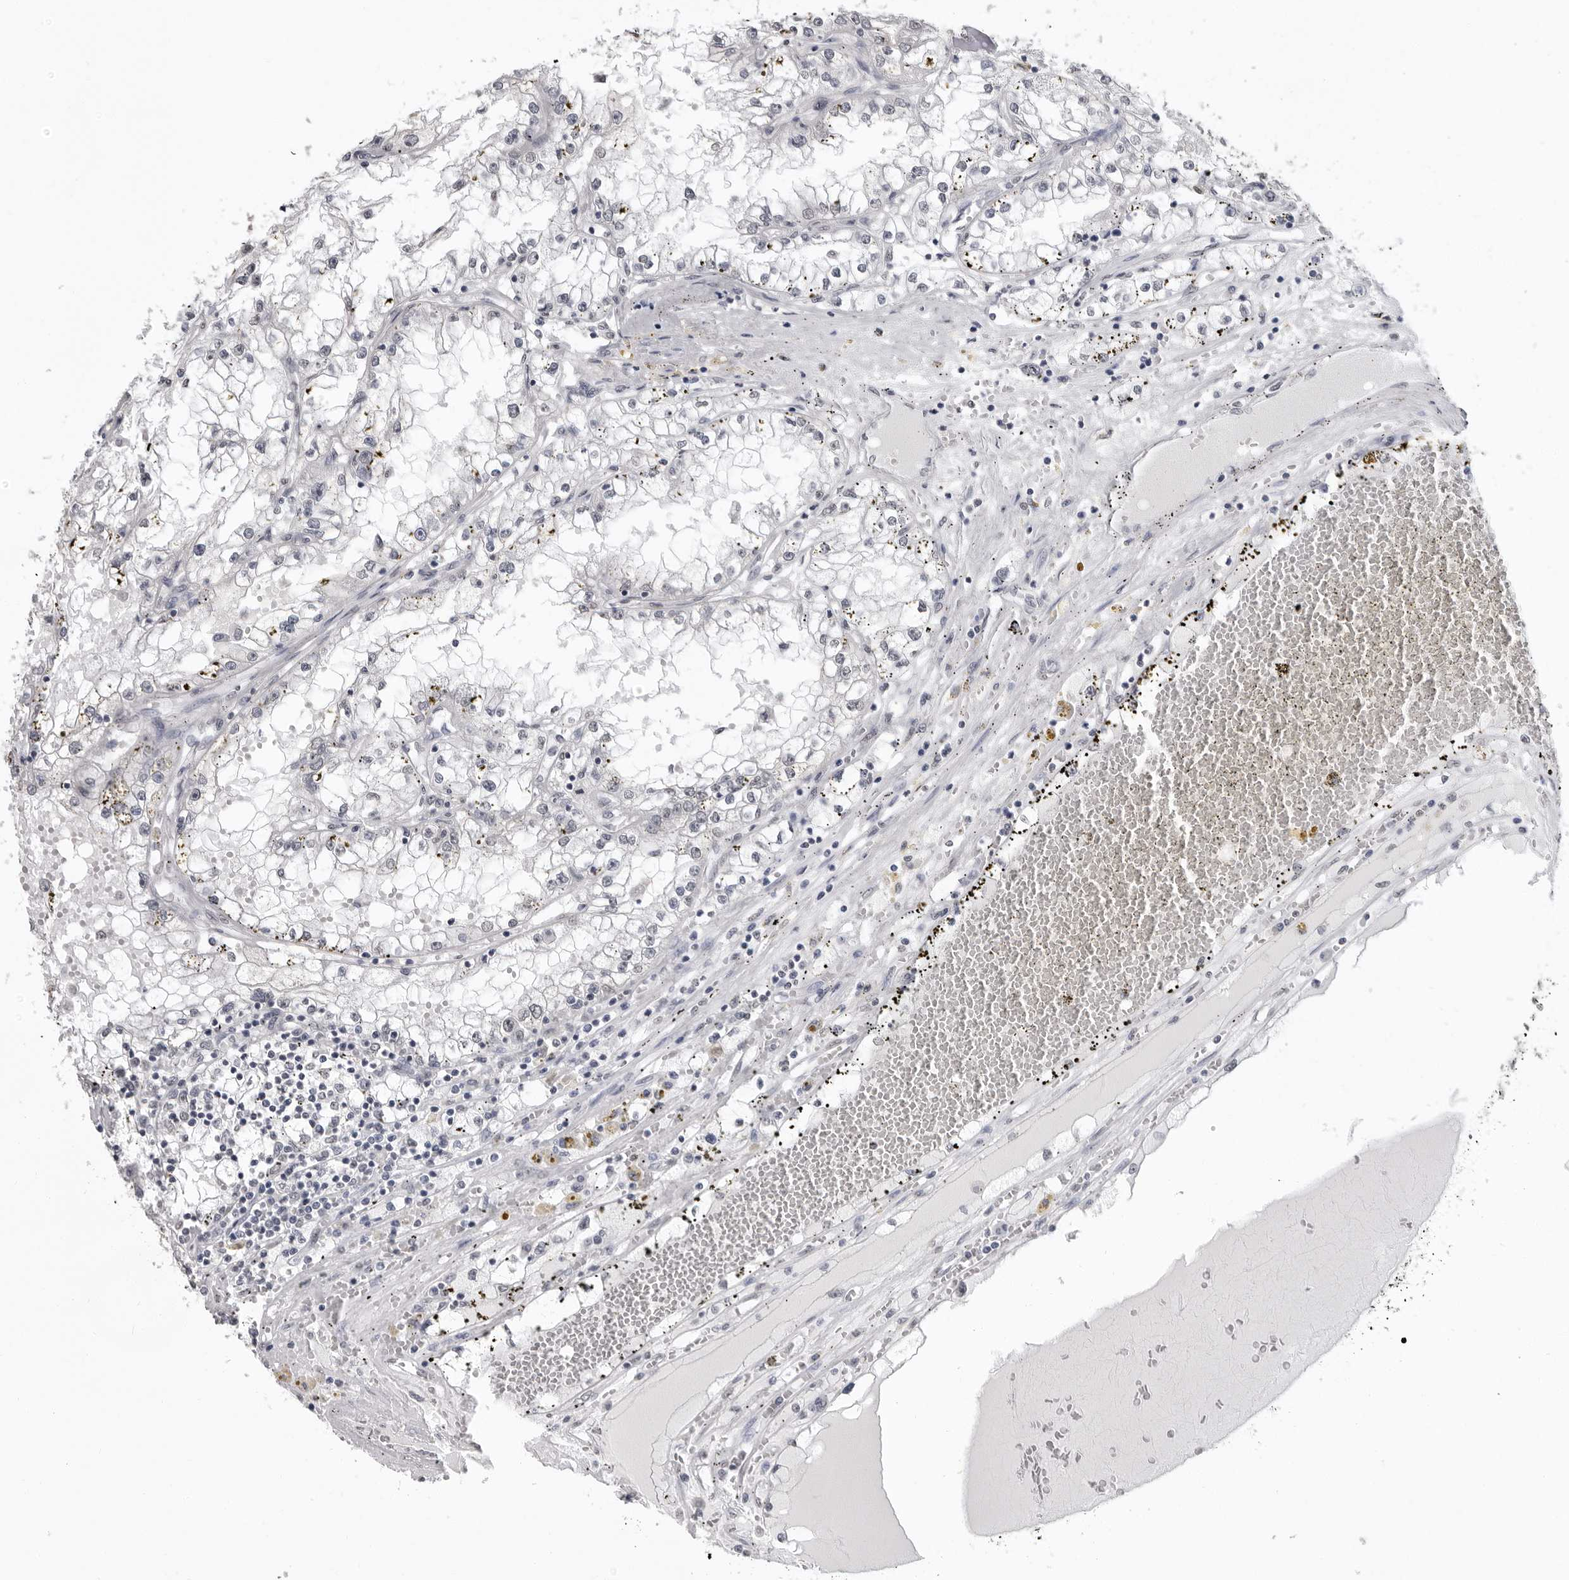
{"staining": {"intensity": "negative", "quantity": "none", "location": "none"}, "tissue": "renal cancer", "cell_type": "Tumor cells", "image_type": "cancer", "snomed": [{"axis": "morphology", "description": "Adenocarcinoma, NOS"}, {"axis": "topography", "description": "Kidney"}], "caption": "Immunohistochemical staining of adenocarcinoma (renal) exhibits no significant positivity in tumor cells. Nuclei are stained in blue.", "gene": "HEPACAM", "patient": {"sex": "male", "age": 56}}